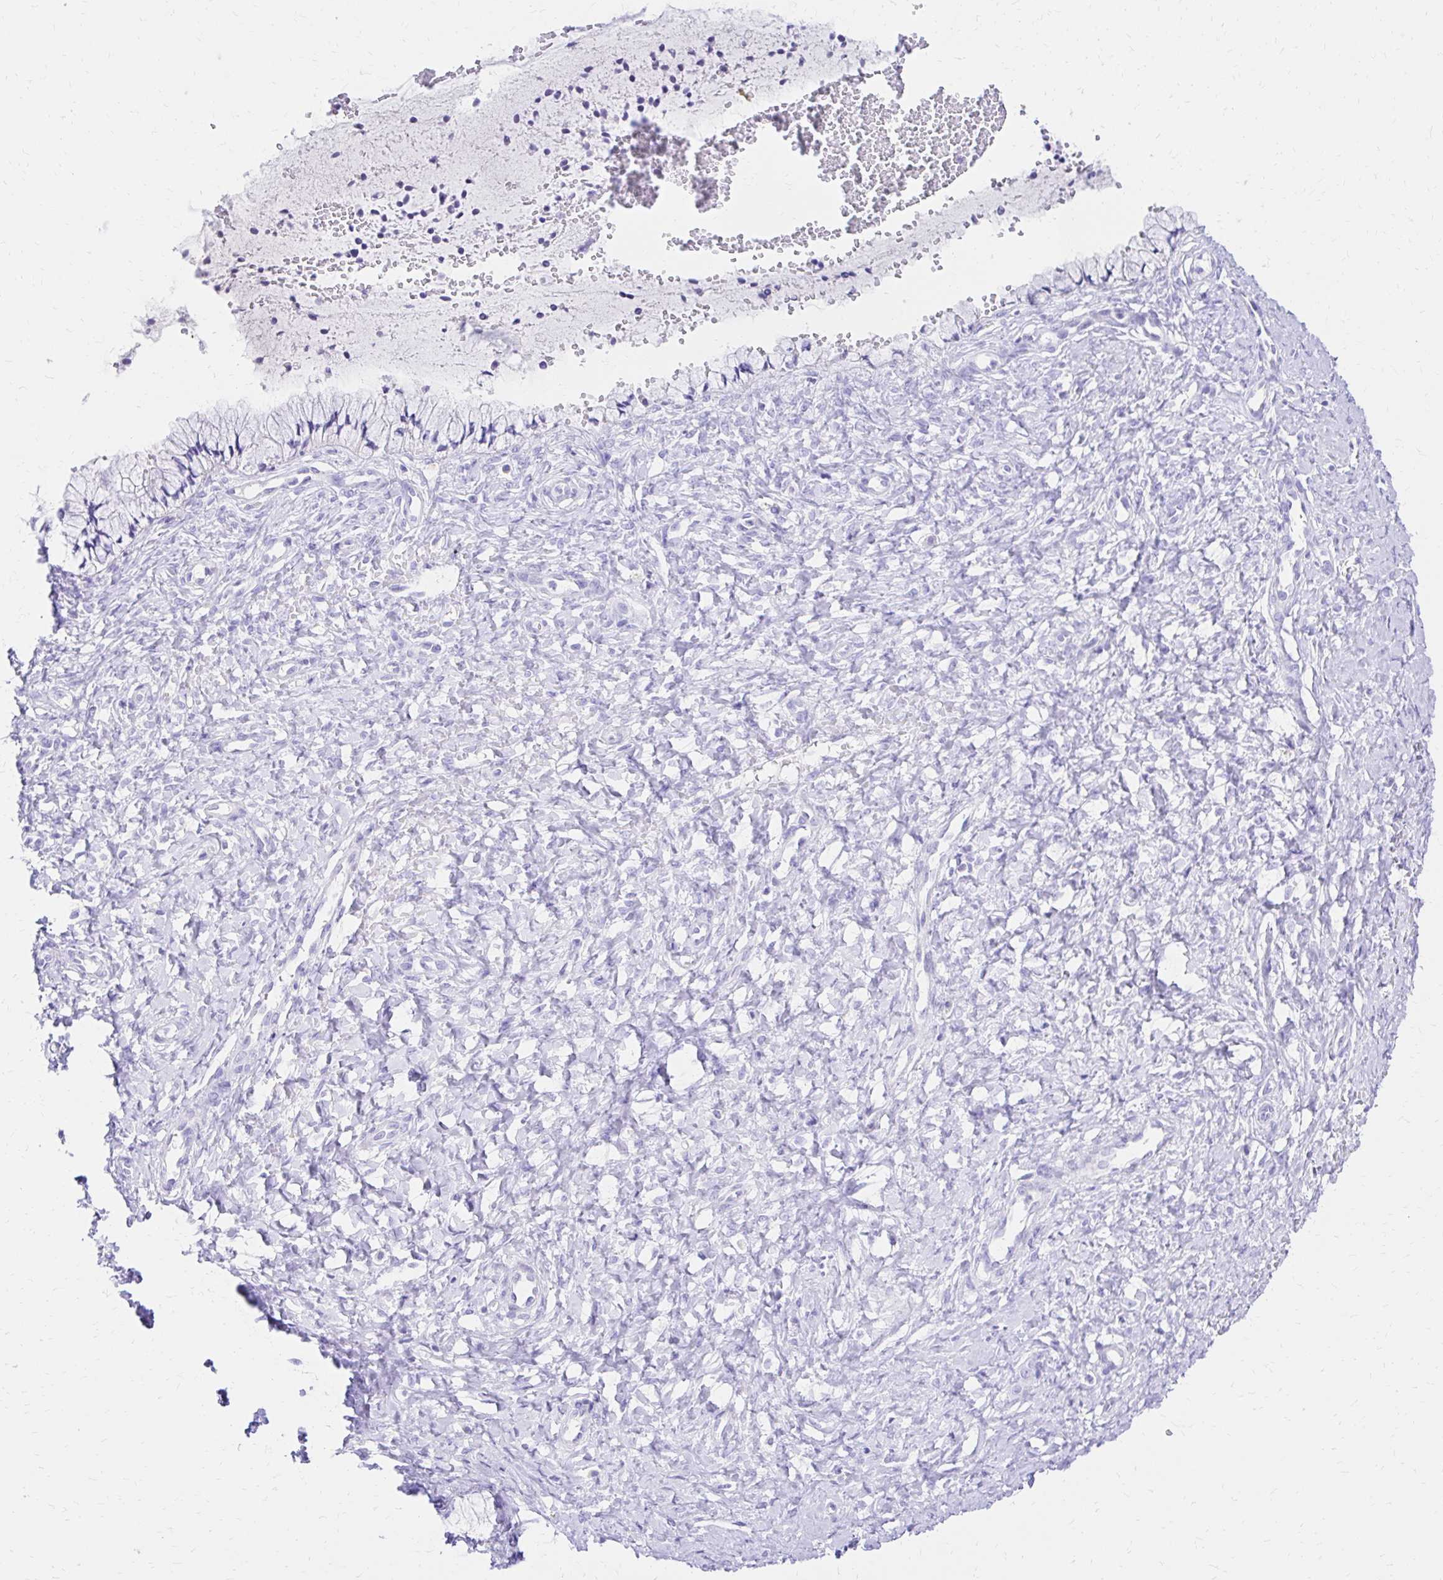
{"staining": {"intensity": "negative", "quantity": "none", "location": "none"}, "tissue": "cervix", "cell_type": "Glandular cells", "image_type": "normal", "snomed": [{"axis": "morphology", "description": "Normal tissue, NOS"}, {"axis": "topography", "description": "Cervix"}], "caption": "DAB (3,3'-diaminobenzidine) immunohistochemical staining of unremarkable human cervix displays no significant staining in glandular cells.", "gene": "S100G", "patient": {"sex": "female", "age": 37}}